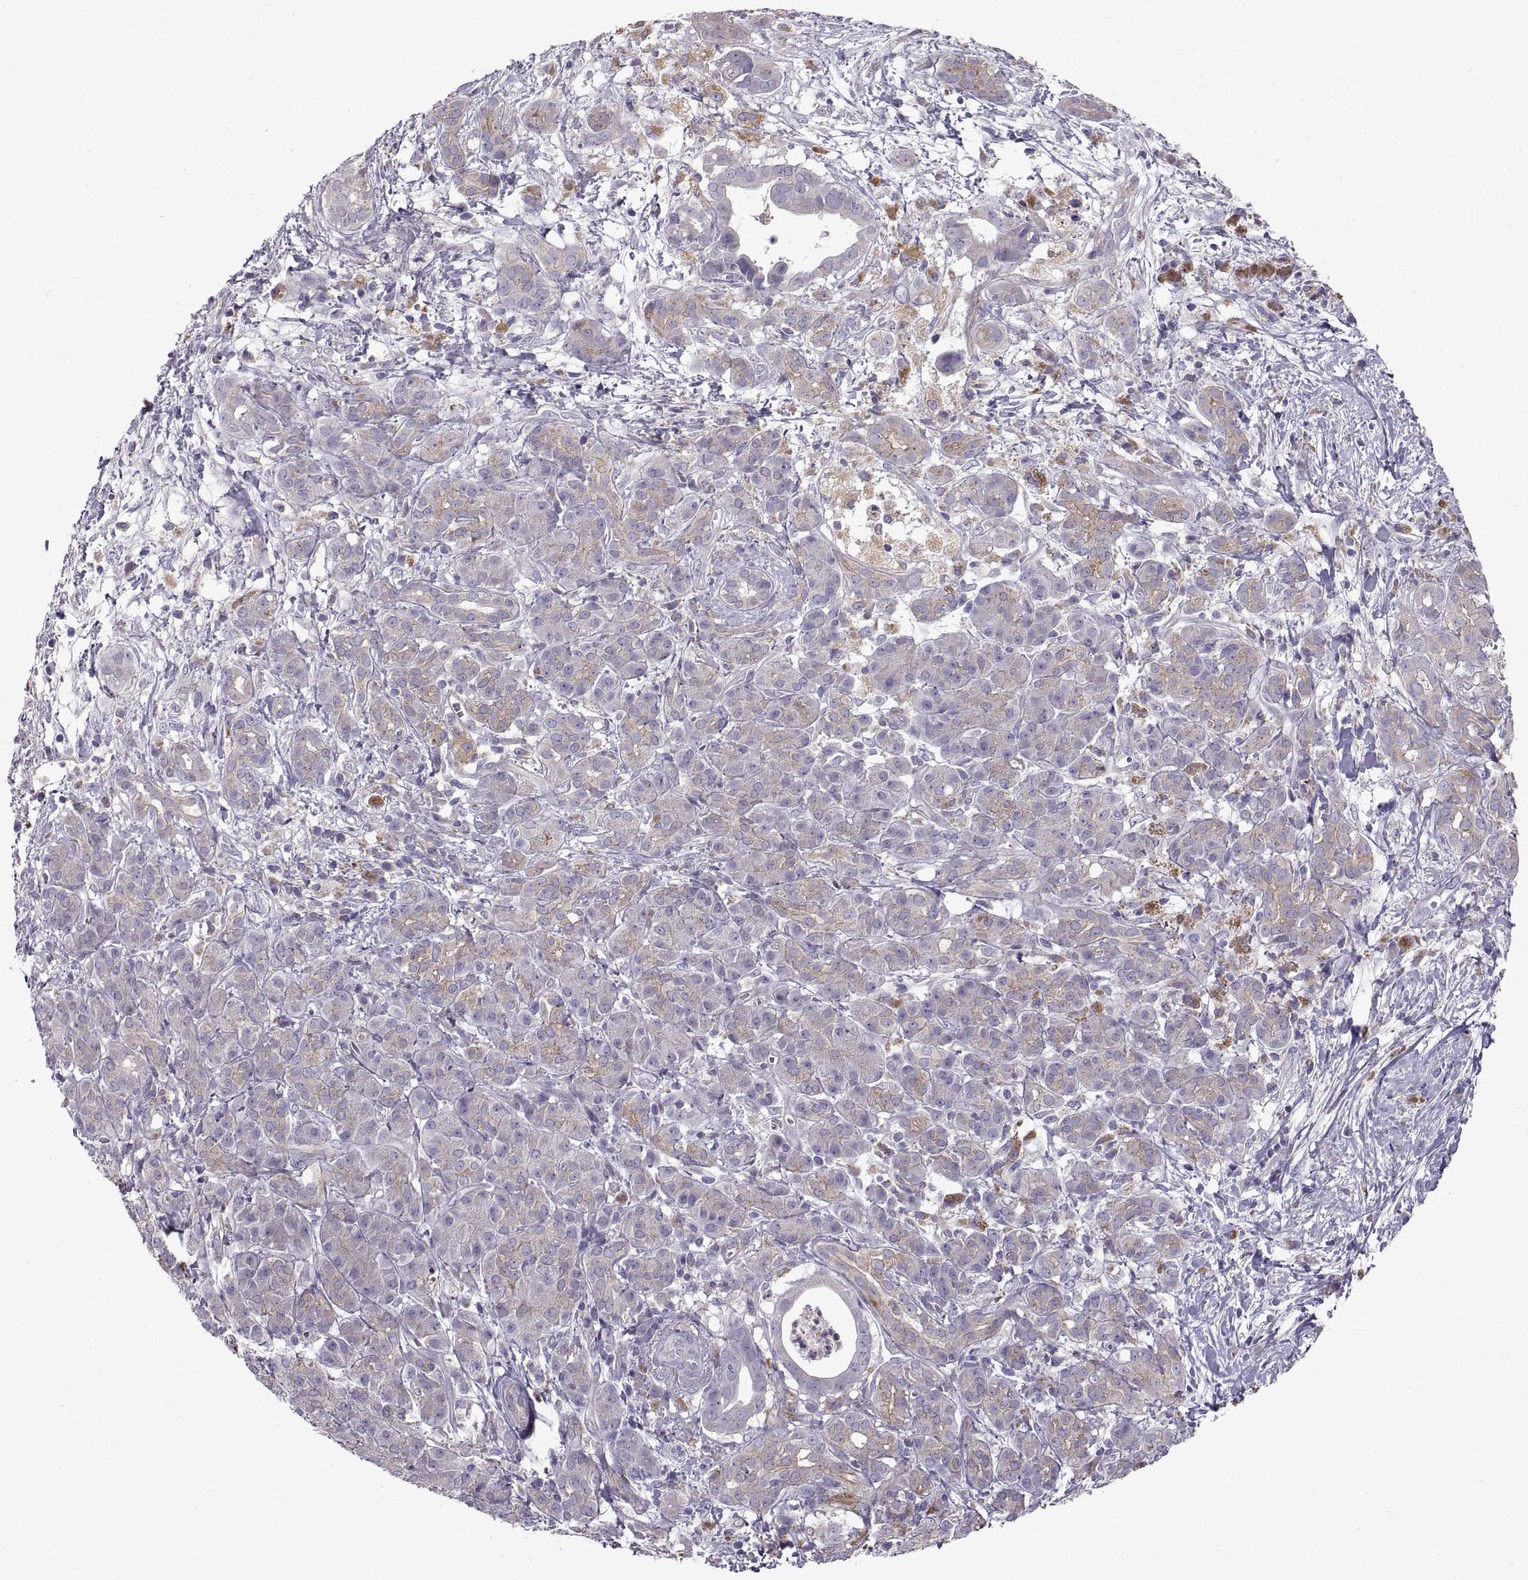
{"staining": {"intensity": "negative", "quantity": "none", "location": "none"}, "tissue": "pancreatic cancer", "cell_type": "Tumor cells", "image_type": "cancer", "snomed": [{"axis": "morphology", "description": "Adenocarcinoma, NOS"}, {"axis": "topography", "description": "Pancreas"}], "caption": "A high-resolution image shows IHC staining of adenocarcinoma (pancreatic), which demonstrates no significant staining in tumor cells.", "gene": "ARSL", "patient": {"sex": "male", "age": 61}}